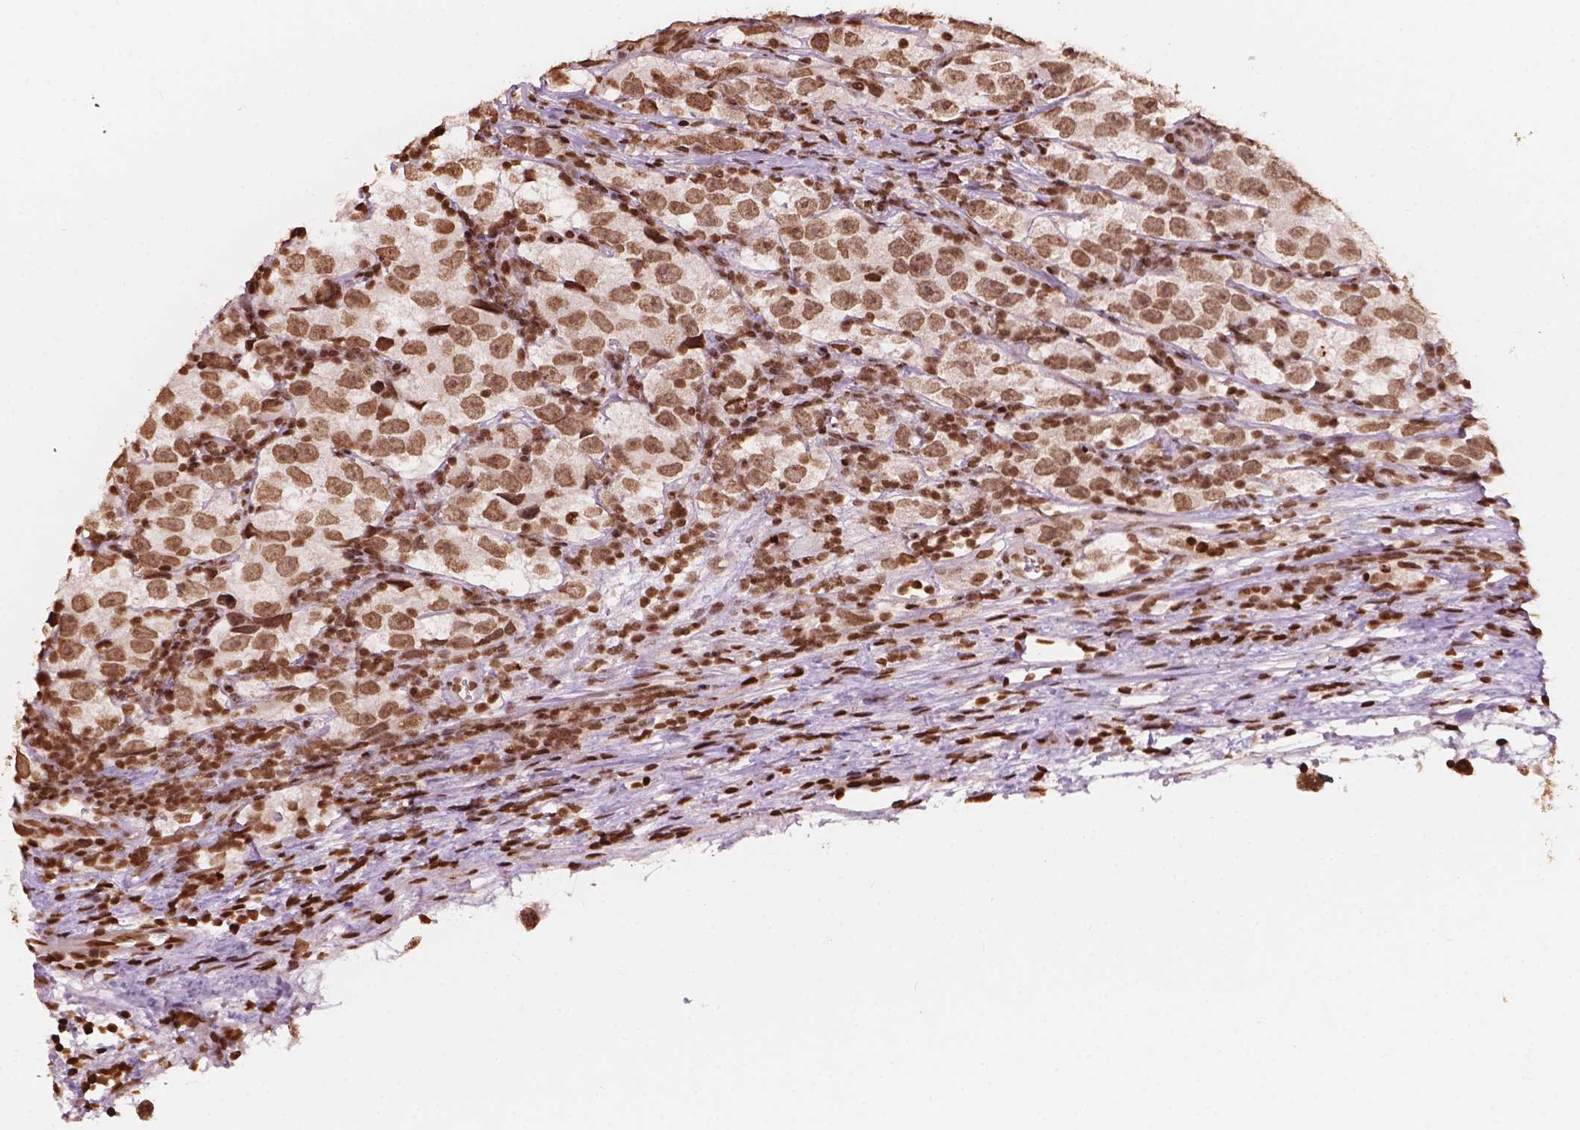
{"staining": {"intensity": "moderate", "quantity": ">75%", "location": "nuclear"}, "tissue": "testis cancer", "cell_type": "Tumor cells", "image_type": "cancer", "snomed": [{"axis": "morphology", "description": "Seminoma, NOS"}, {"axis": "topography", "description": "Testis"}], "caption": "Testis seminoma tissue exhibits moderate nuclear positivity in about >75% of tumor cells, visualized by immunohistochemistry.", "gene": "H3C7", "patient": {"sex": "male", "age": 26}}